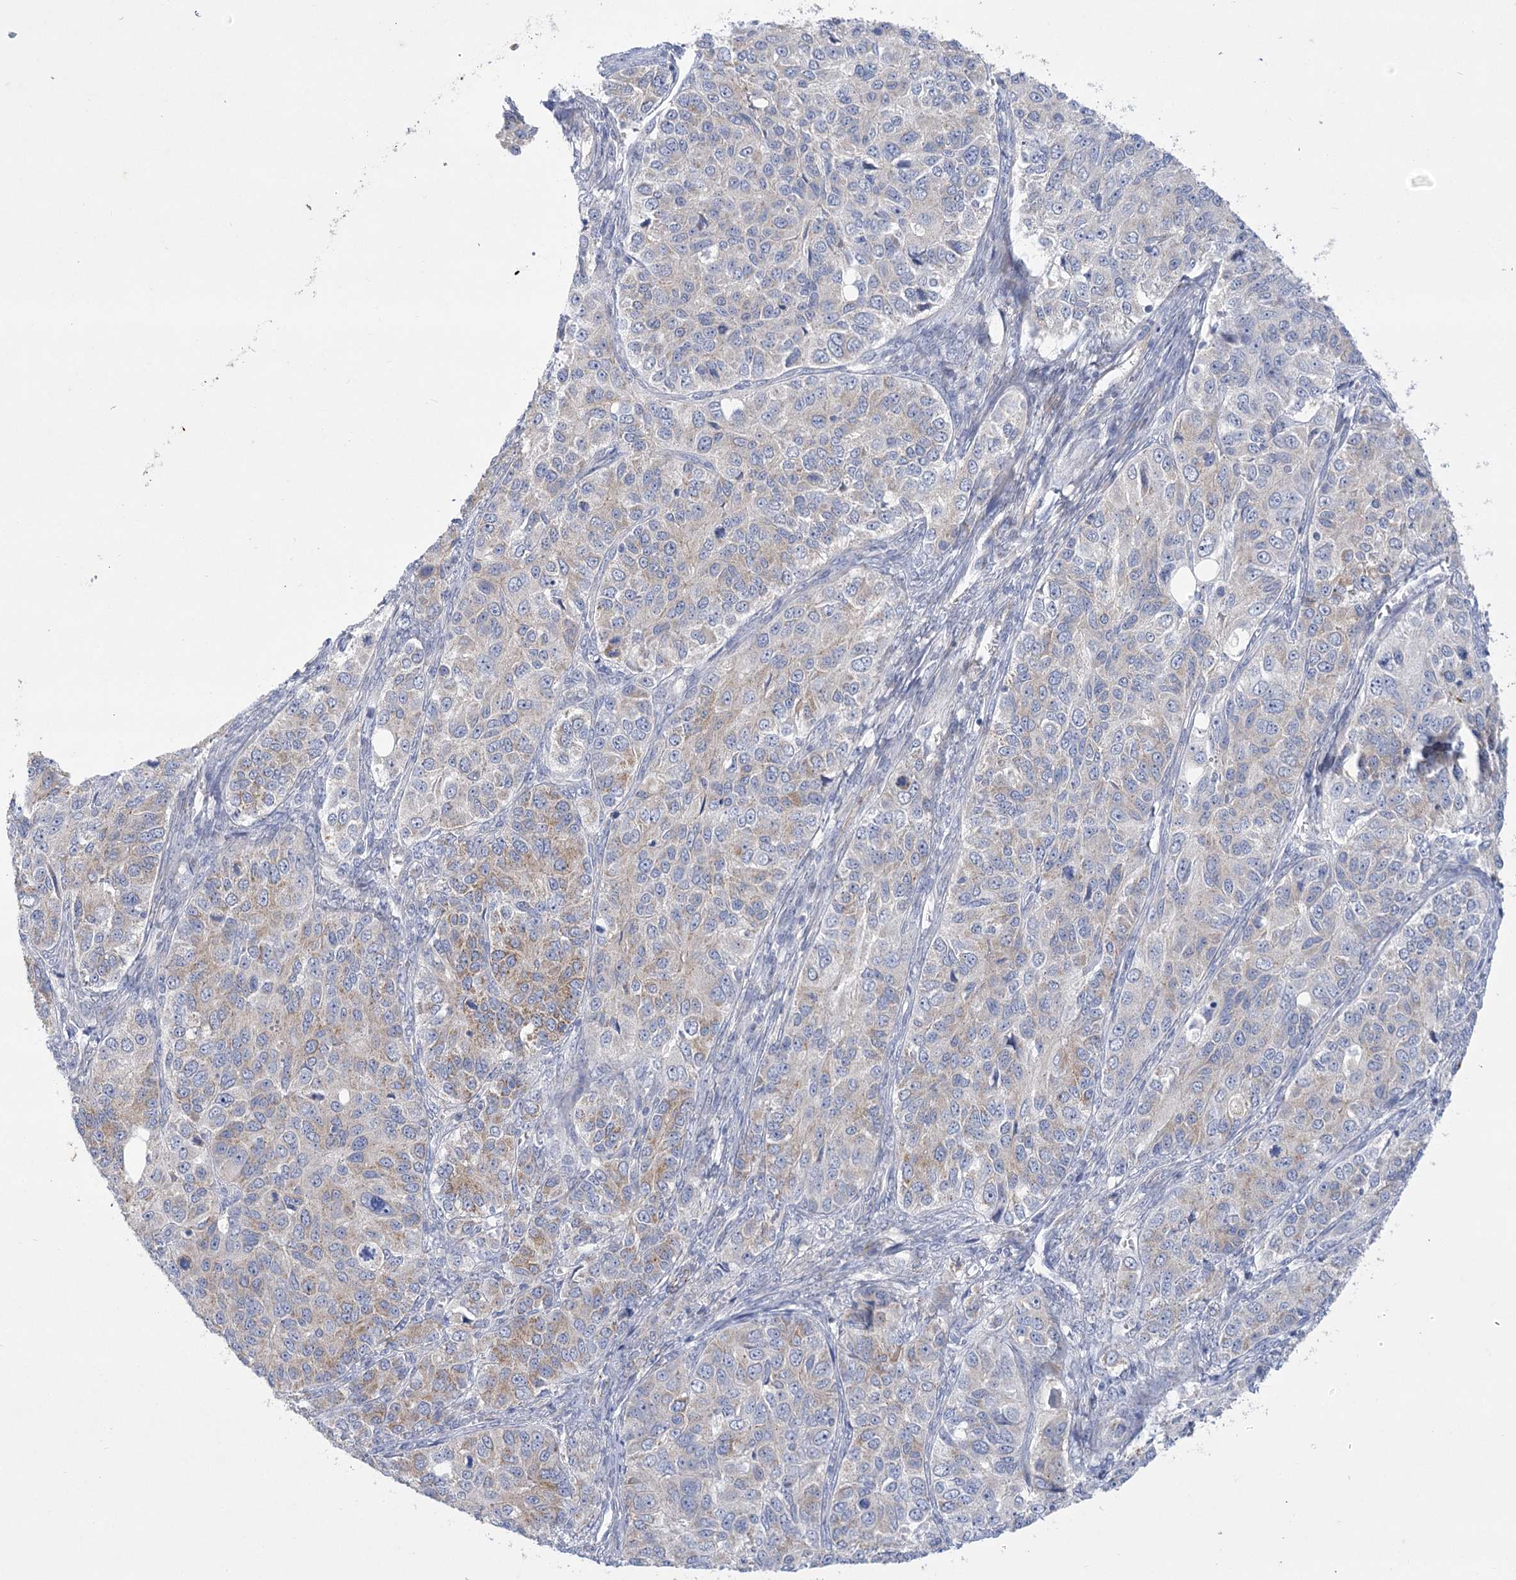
{"staining": {"intensity": "moderate", "quantity": "25%-75%", "location": "cytoplasmic/membranous"}, "tissue": "ovarian cancer", "cell_type": "Tumor cells", "image_type": "cancer", "snomed": [{"axis": "morphology", "description": "Carcinoma, endometroid"}, {"axis": "topography", "description": "Ovary"}], "caption": "Immunohistochemical staining of endometroid carcinoma (ovarian) demonstrates medium levels of moderate cytoplasmic/membranous protein expression in about 25%-75% of tumor cells. (DAB = brown stain, brightfield microscopy at high magnification).", "gene": "DHTKD1", "patient": {"sex": "female", "age": 51}}